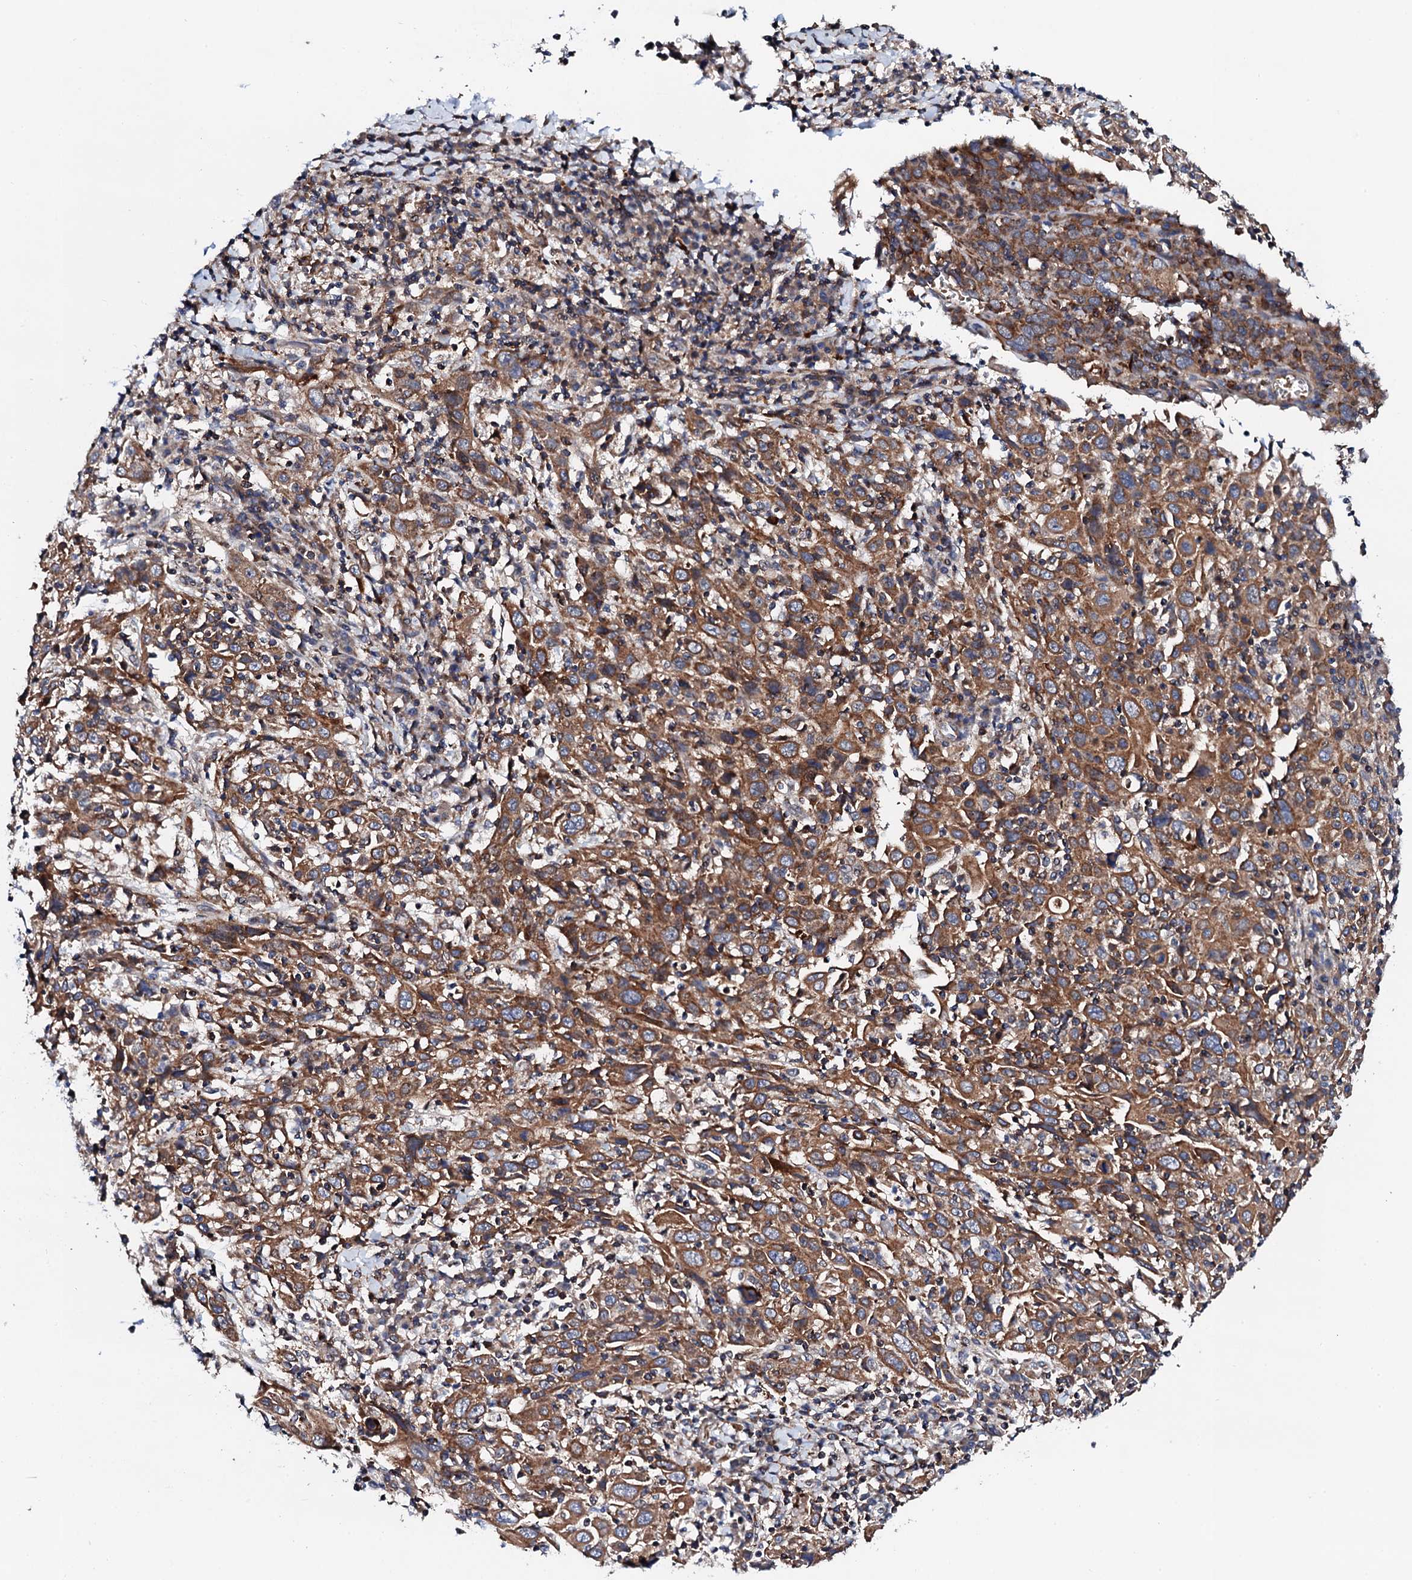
{"staining": {"intensity": "moderate", "quantity": ">75%", "location": "cytoplasmic/membranous"}, "tissue": "cervical cancer", "cell_type": "Tumor cells", "image_type": "cancer", "snomed": [{"axis": "morphology", "description": "Squamous cell carcinoma, NOS"}, {"axis": "topography", "description": "Cervix"}], "caption": "IHC photomicrograph of neoplastic tissue: human squamous cell carcinoma (cervical) stained using IHC displays medium levels of moderate protein expression localized specifically in the cytoplasmic/membranous of tumor cells, appearing as a cytoplasmic/membranous brown color.", "gene": "COG4", "patient": {"sex": "female", "age": 46}}